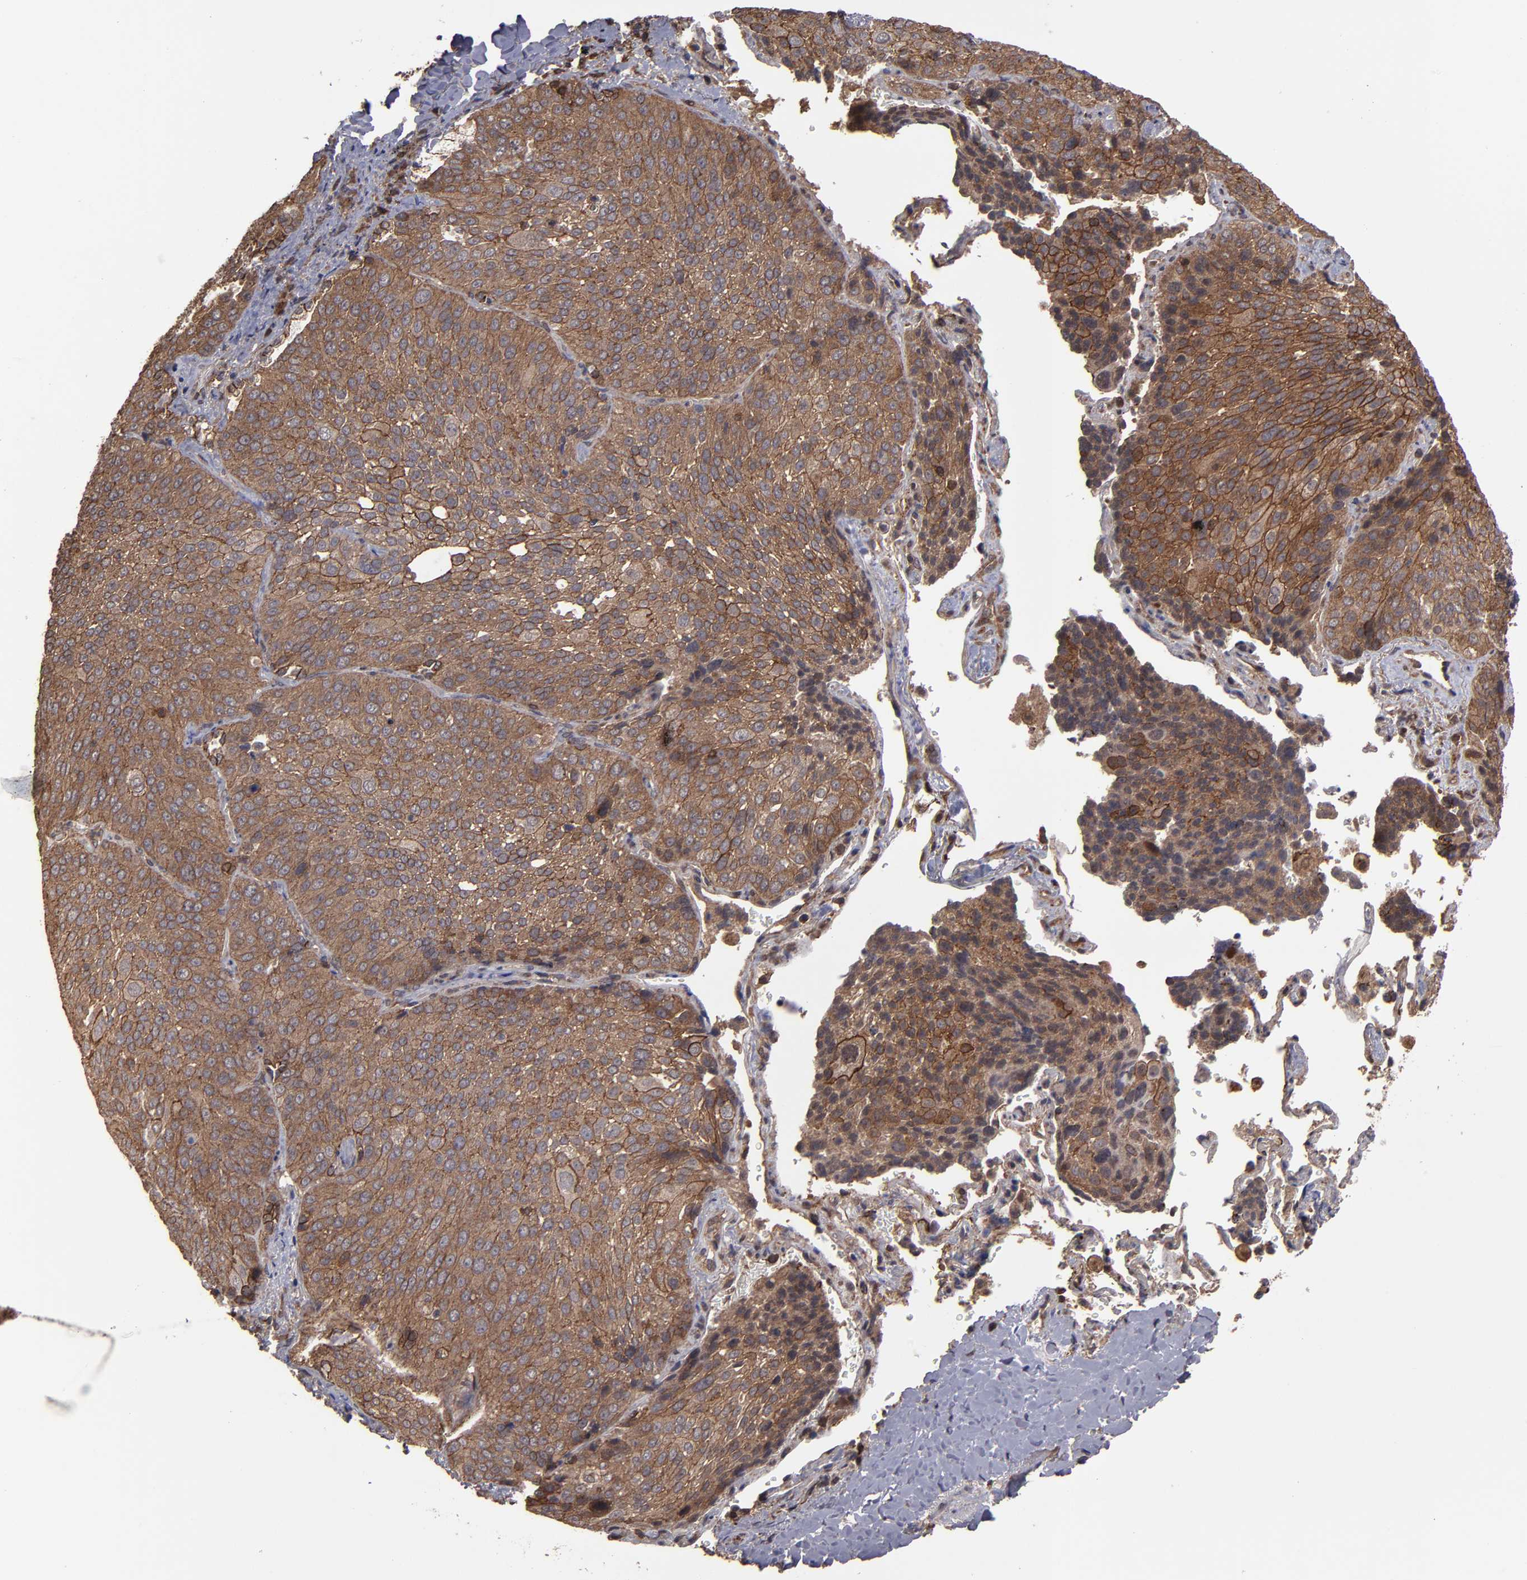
{"staining": {"intensity": "moderate", "quantity": ">75%", "location": "cytoplasmic/membranous"}, "tissue": "lung cancer", "cell_type": "Tumor cells", "image_type": "cancer", "snomed": [{"axis": "morphology", "description": "Squamous cell carcinoma, NOS"}, {"axis": "topography", "description": "Lung"}], "caption": "Immunohistochemistry of human squamous cell carcinoma (lung) displays medium levels of moderate cytoplasmic/membranous expression in about >75% of tumor cells.", "gene": "RPS6KA6", "patient": {"sex": "male", "age": 54}}